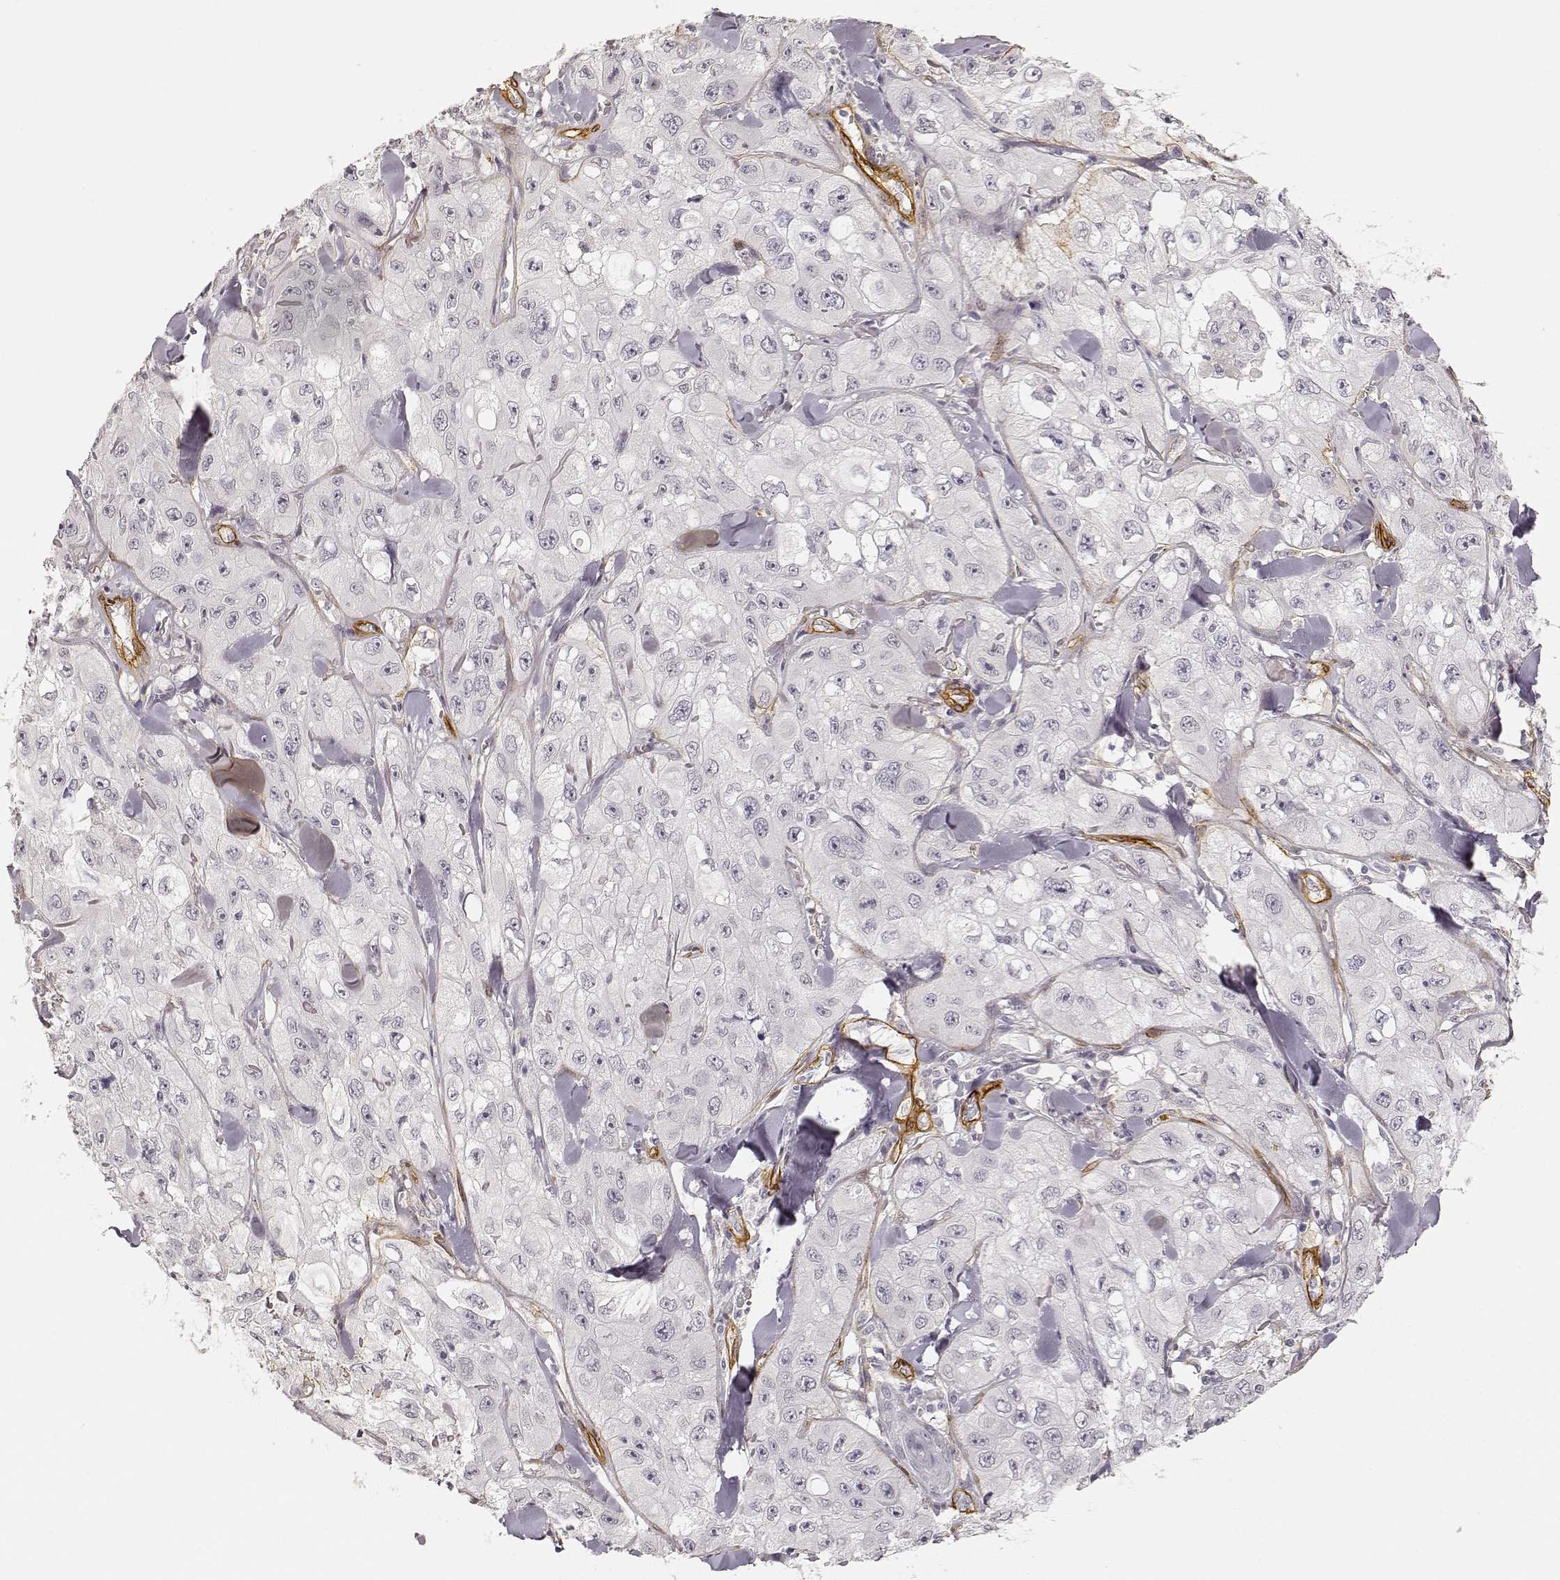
{"staining": {"intensity": "negative", "quantity": "none", "location": "none"}, "tissue": "skin cancer", "cell_type": "Tumor cells", "image_type": "cancer", "snomed": [{"axis": "morphology", "description": "Squamous cell carcinoma, NOS"}, {"axis": "topography", "description": "Skin"}, {"axis": "topography", "description": "Subcutis"}], "caption": "Immunohistochemical staining of skin cancer (squamous cell carcinoma) exhibits no significant positivity in tumor cells.", "gene": "LAMA4", "patient": {"sex": "male", "age": 73}}